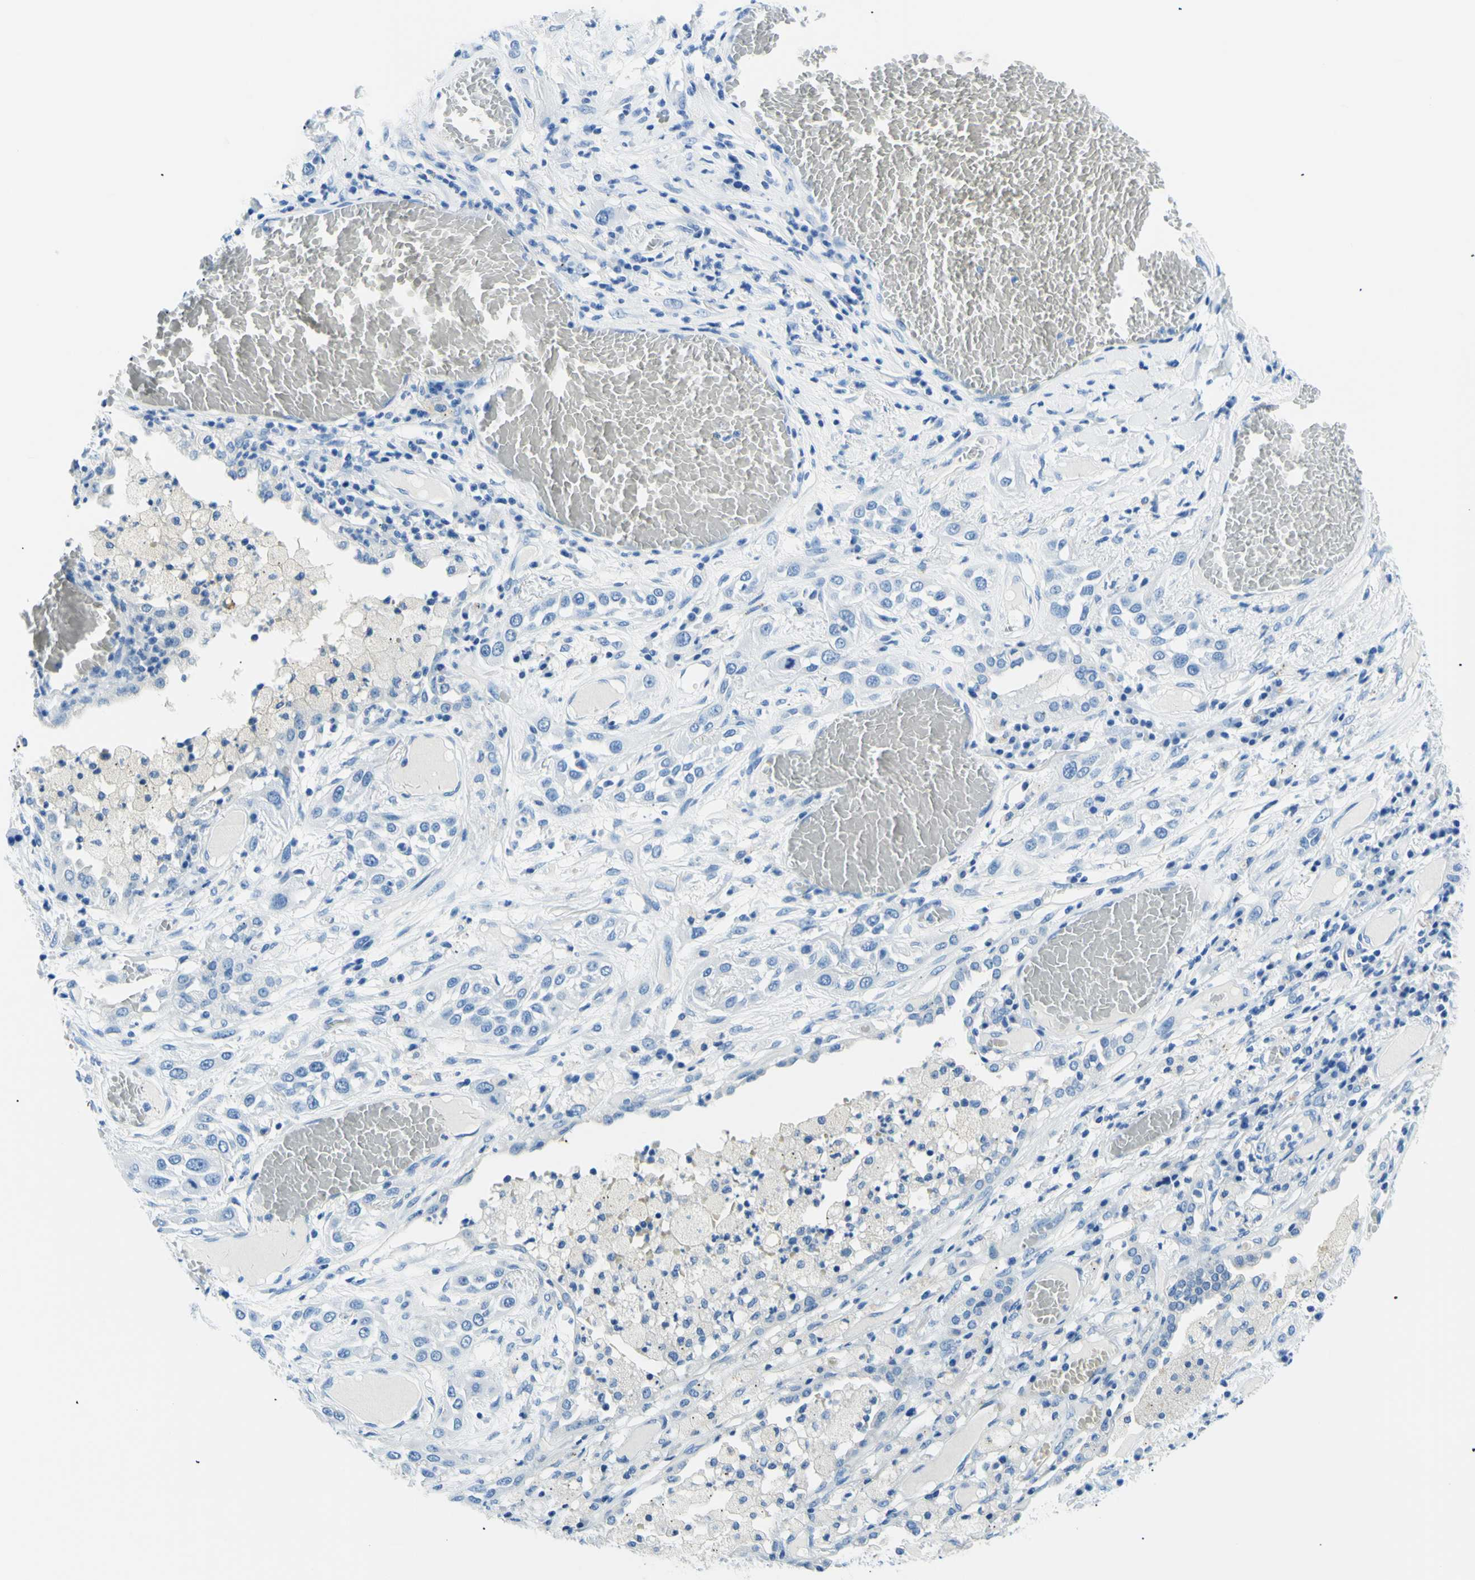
{"staining": {"intensity": "negative", "quantity": "none", "location": "none"}, "tissue": "lung cancer", "cell_type": "Tumor cells", "image_type": "cancer", "snomed": [{"axis": "morphology", "description": "Squamous cell carcinoma, NOS"}, {"axis": "topography", "description": "Lung"}], "caption": "An IHC micrograph of squamous cell carcinoma (lung) is shown. There is no staining in tumor cells of squamous cell carcinoma (lung). (DAB (3,3'-diaminobenzidine) immunohistochemistry (IHC), high magnification).", "gene": "MYH2", "patient": {"sex": "male", "age": 71}}